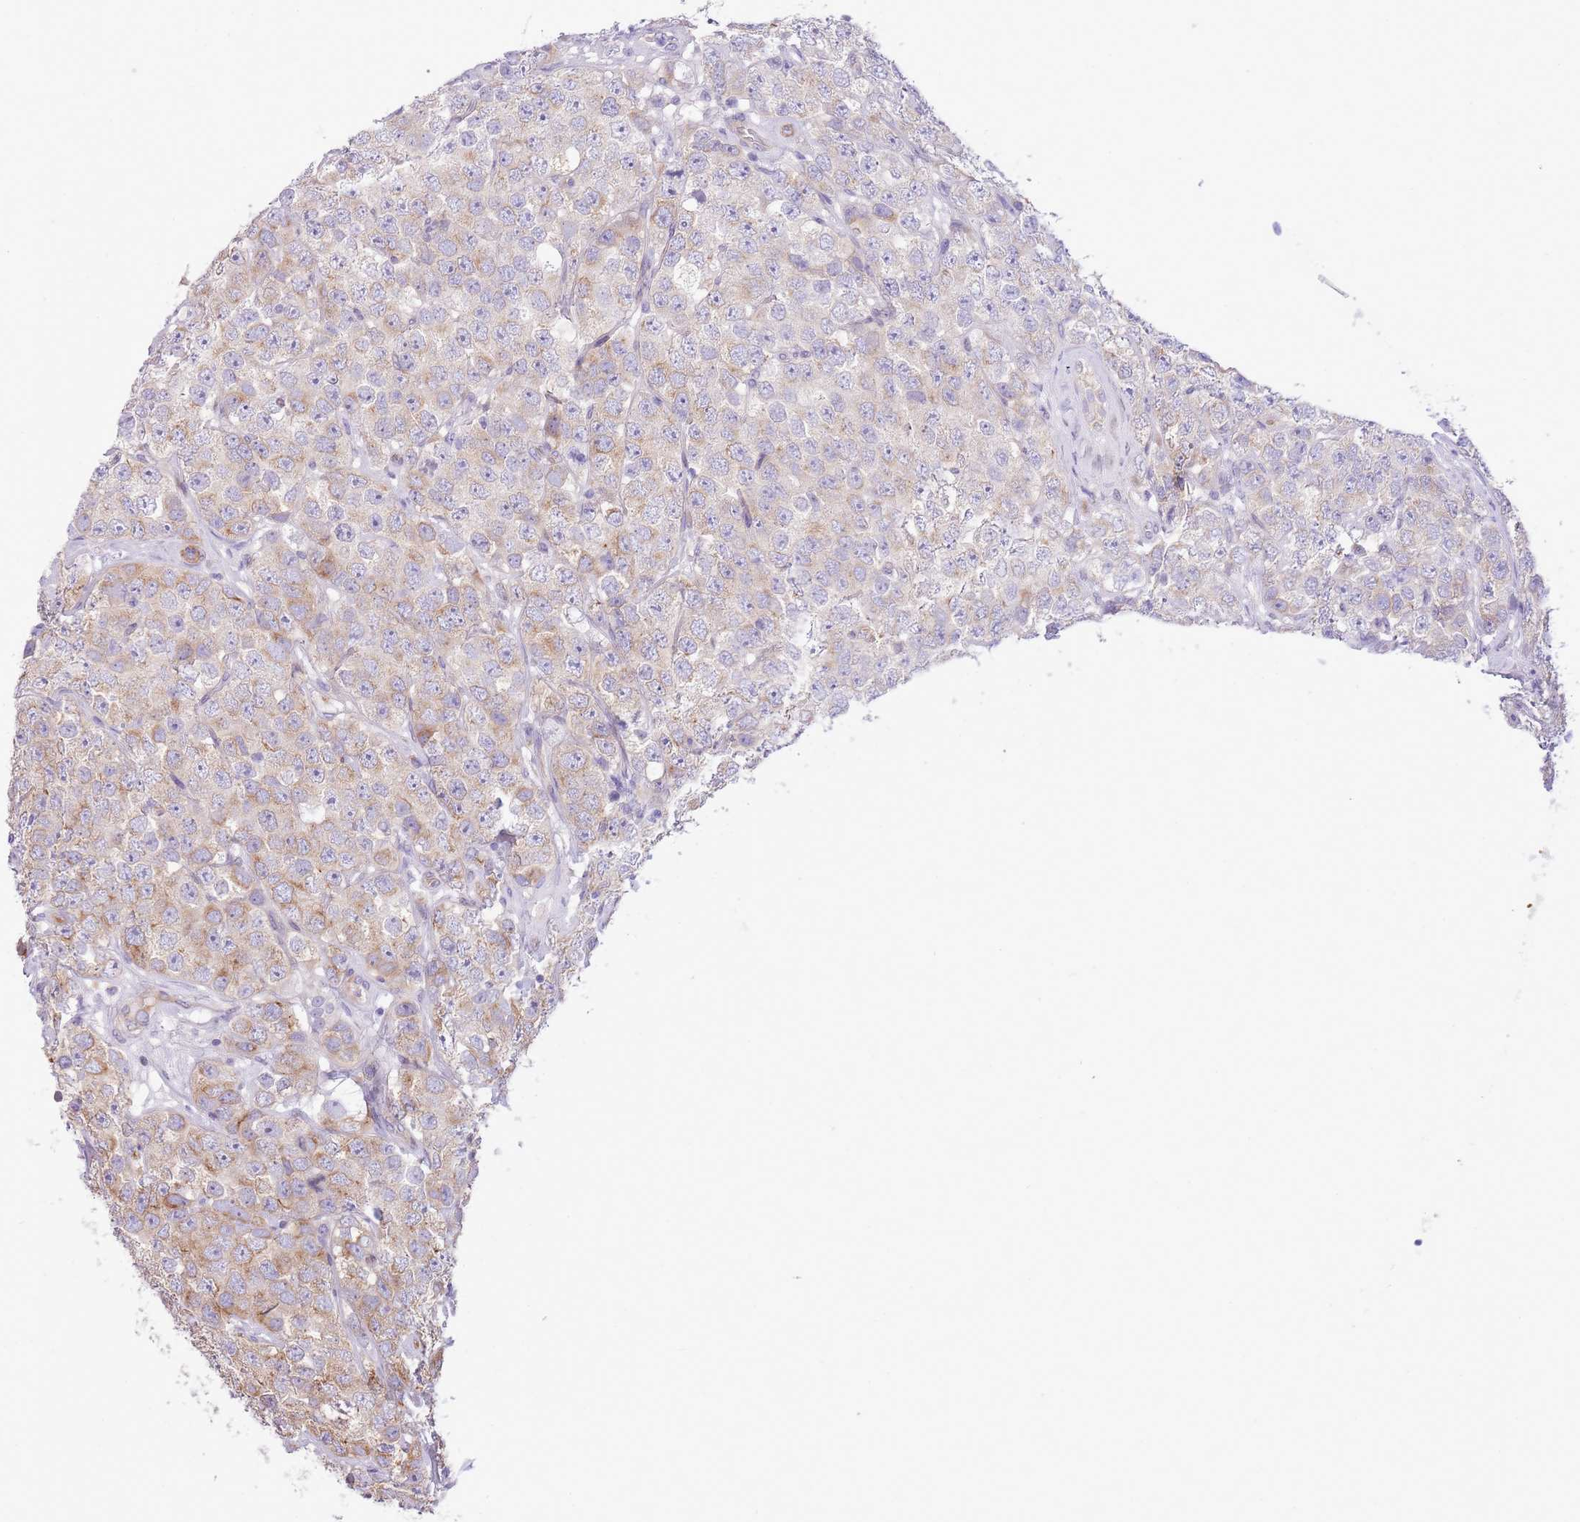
{"staining": {"intensity": "moderate", "quantity": "25%-75%", "location": "cytoplasmic/membranous"}, "tissue": "testis cancer", "cell_type": "Tumor cells", "image_type": "cancer", "snomed": [{"axis": "morphology", "description": "Seminoma, NOS"}, {"axis": "topography", "description": "Testis"}], "caption": "An immunohistochemistry photomicrograph of tumor tissue is shown. Protein staining in brown shows moderate cytoplasmic/membranous positivity in testis cancer within tumor cells.", "gene": "ZC4H2", "patient": {"sex": "male", "age": 28}}